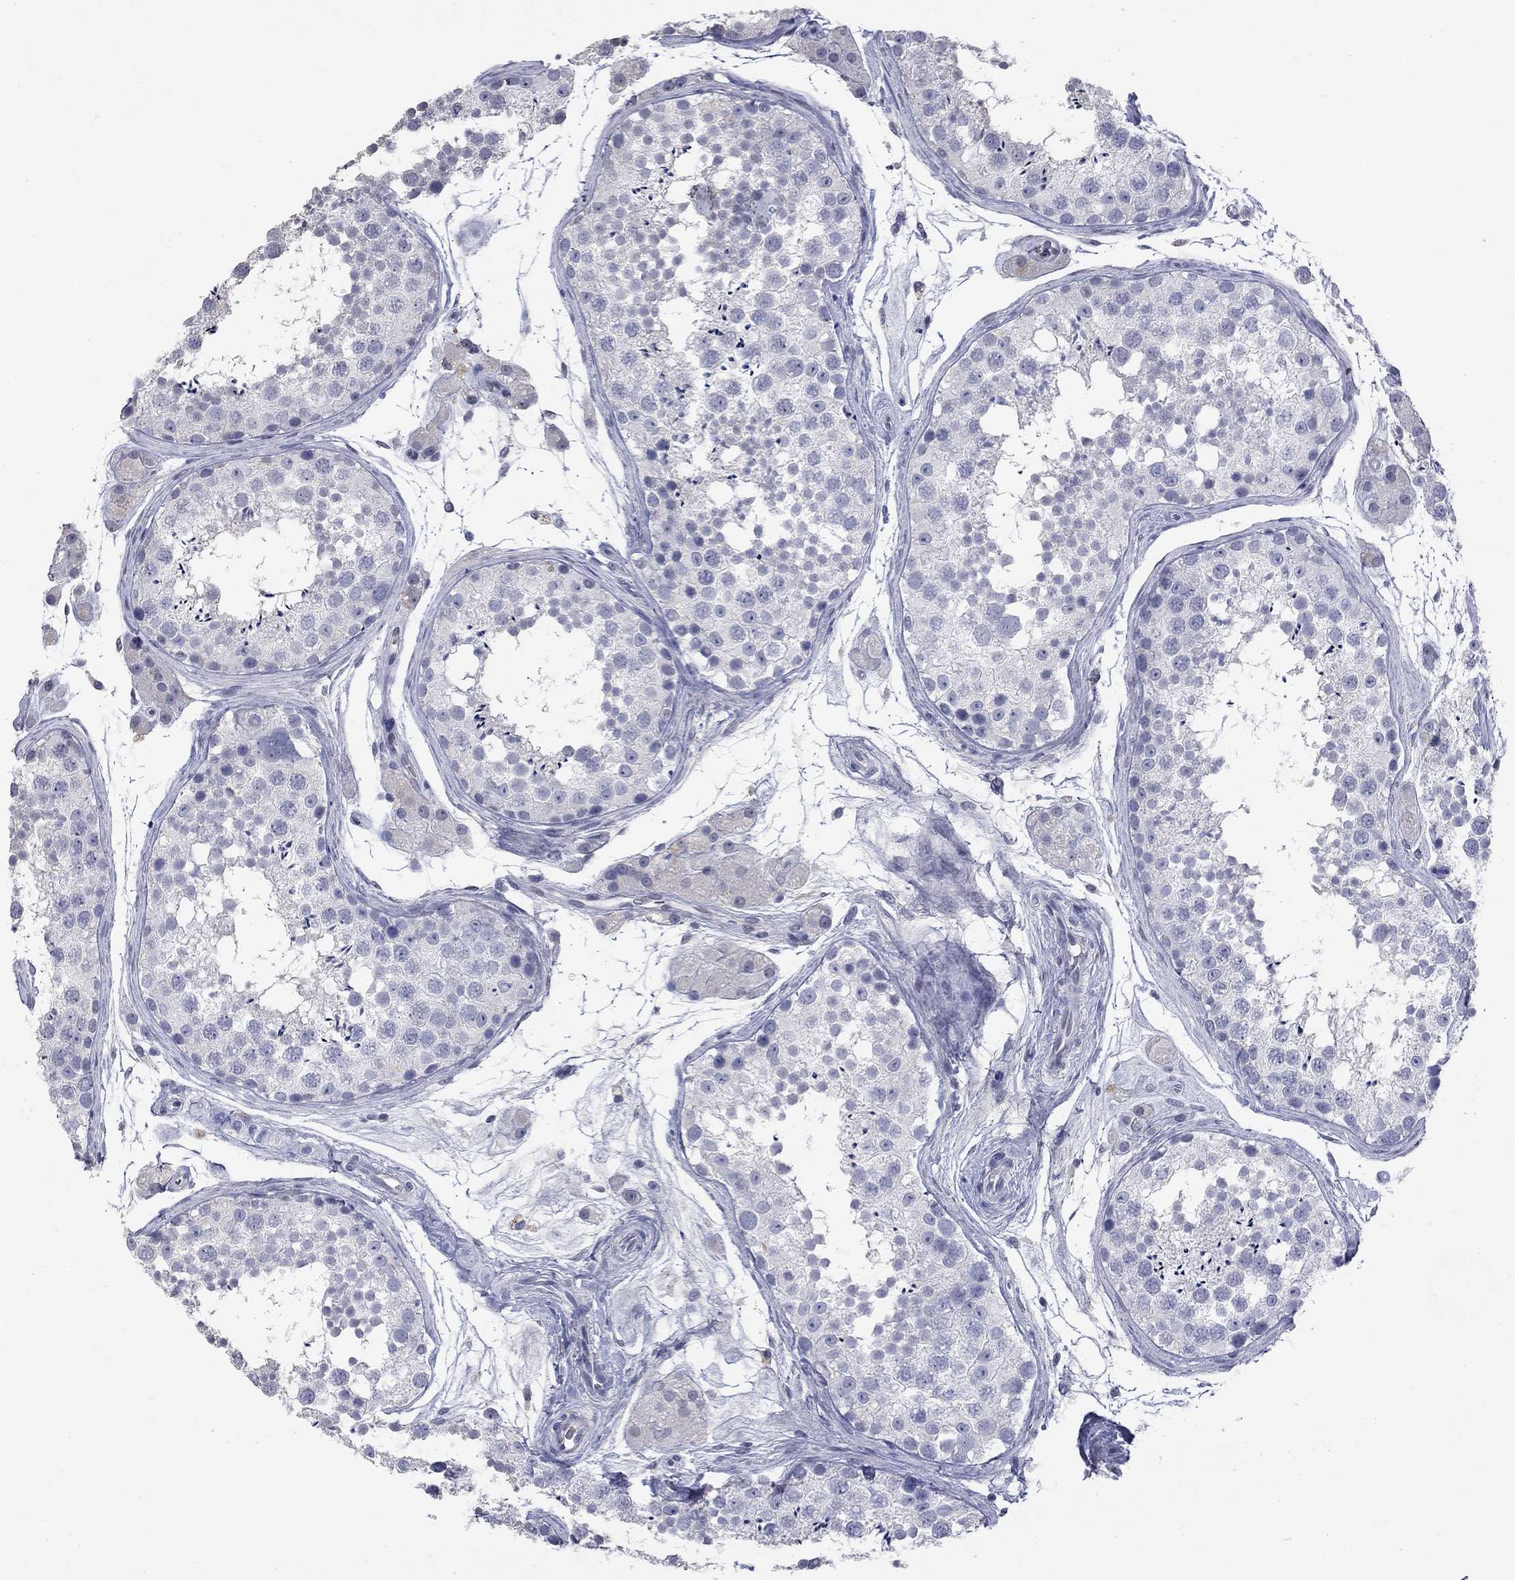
{"staining": {"intensity": "negative", "quantity": "none", "location": "none"}, "tissue": "testis", "cell_type": "Cells in seminiferous ducts", "image_type": "normal", "snomed": [{"axis": "morphology", "description": "Normal tissue, NOS"}, {"axis": "topography", "description": "Testis"}], "caption": "Testis stained for a protein using IHC displays no positivity cells in seminiferous ducts.", "gene": "SLC51A", "patient": {"sex": "male", "age": 41}}